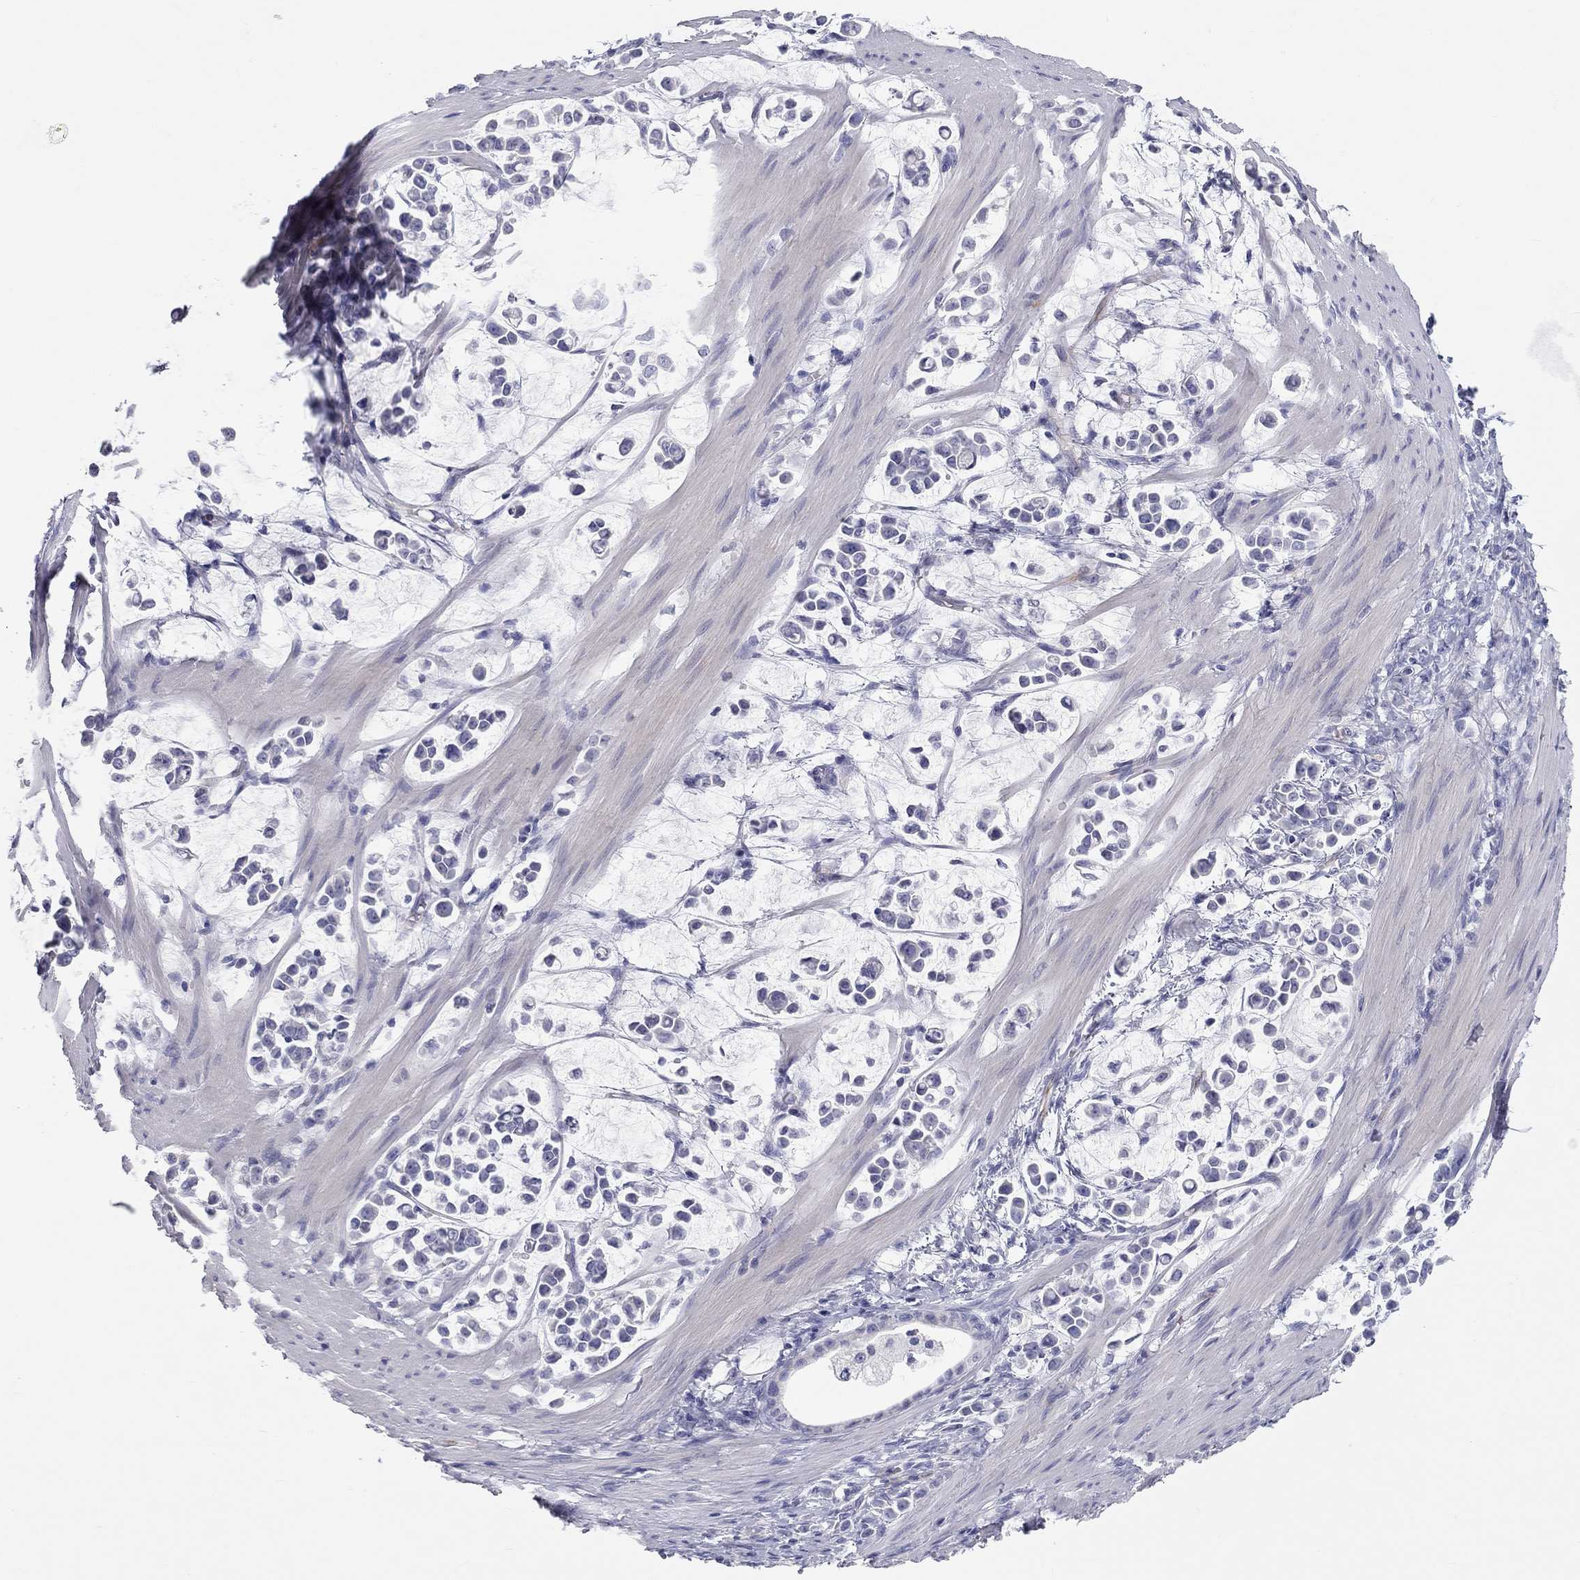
{"staining": {"intensity": "negative", "quantity": "none", "location": "none"}, "tissue": "stomach cancer", "cell_type": "Tumor cells", "image_type": "cancer", "snomed": [{"axis": "morphology", "description": "Adenocarcinoma, NOS"}, {"axis": "topography", "description": "Stomach"}], "caption": "Tumor cells show no significant expression in stomach cancer (adenocarcinoma). (DAB (3,3'-diaminobenzidine) IHC visualized using brightfield microscopy, high magnification).", "gene": "PCDHGC5", "patient": {"sex": "male", "age": 82}}